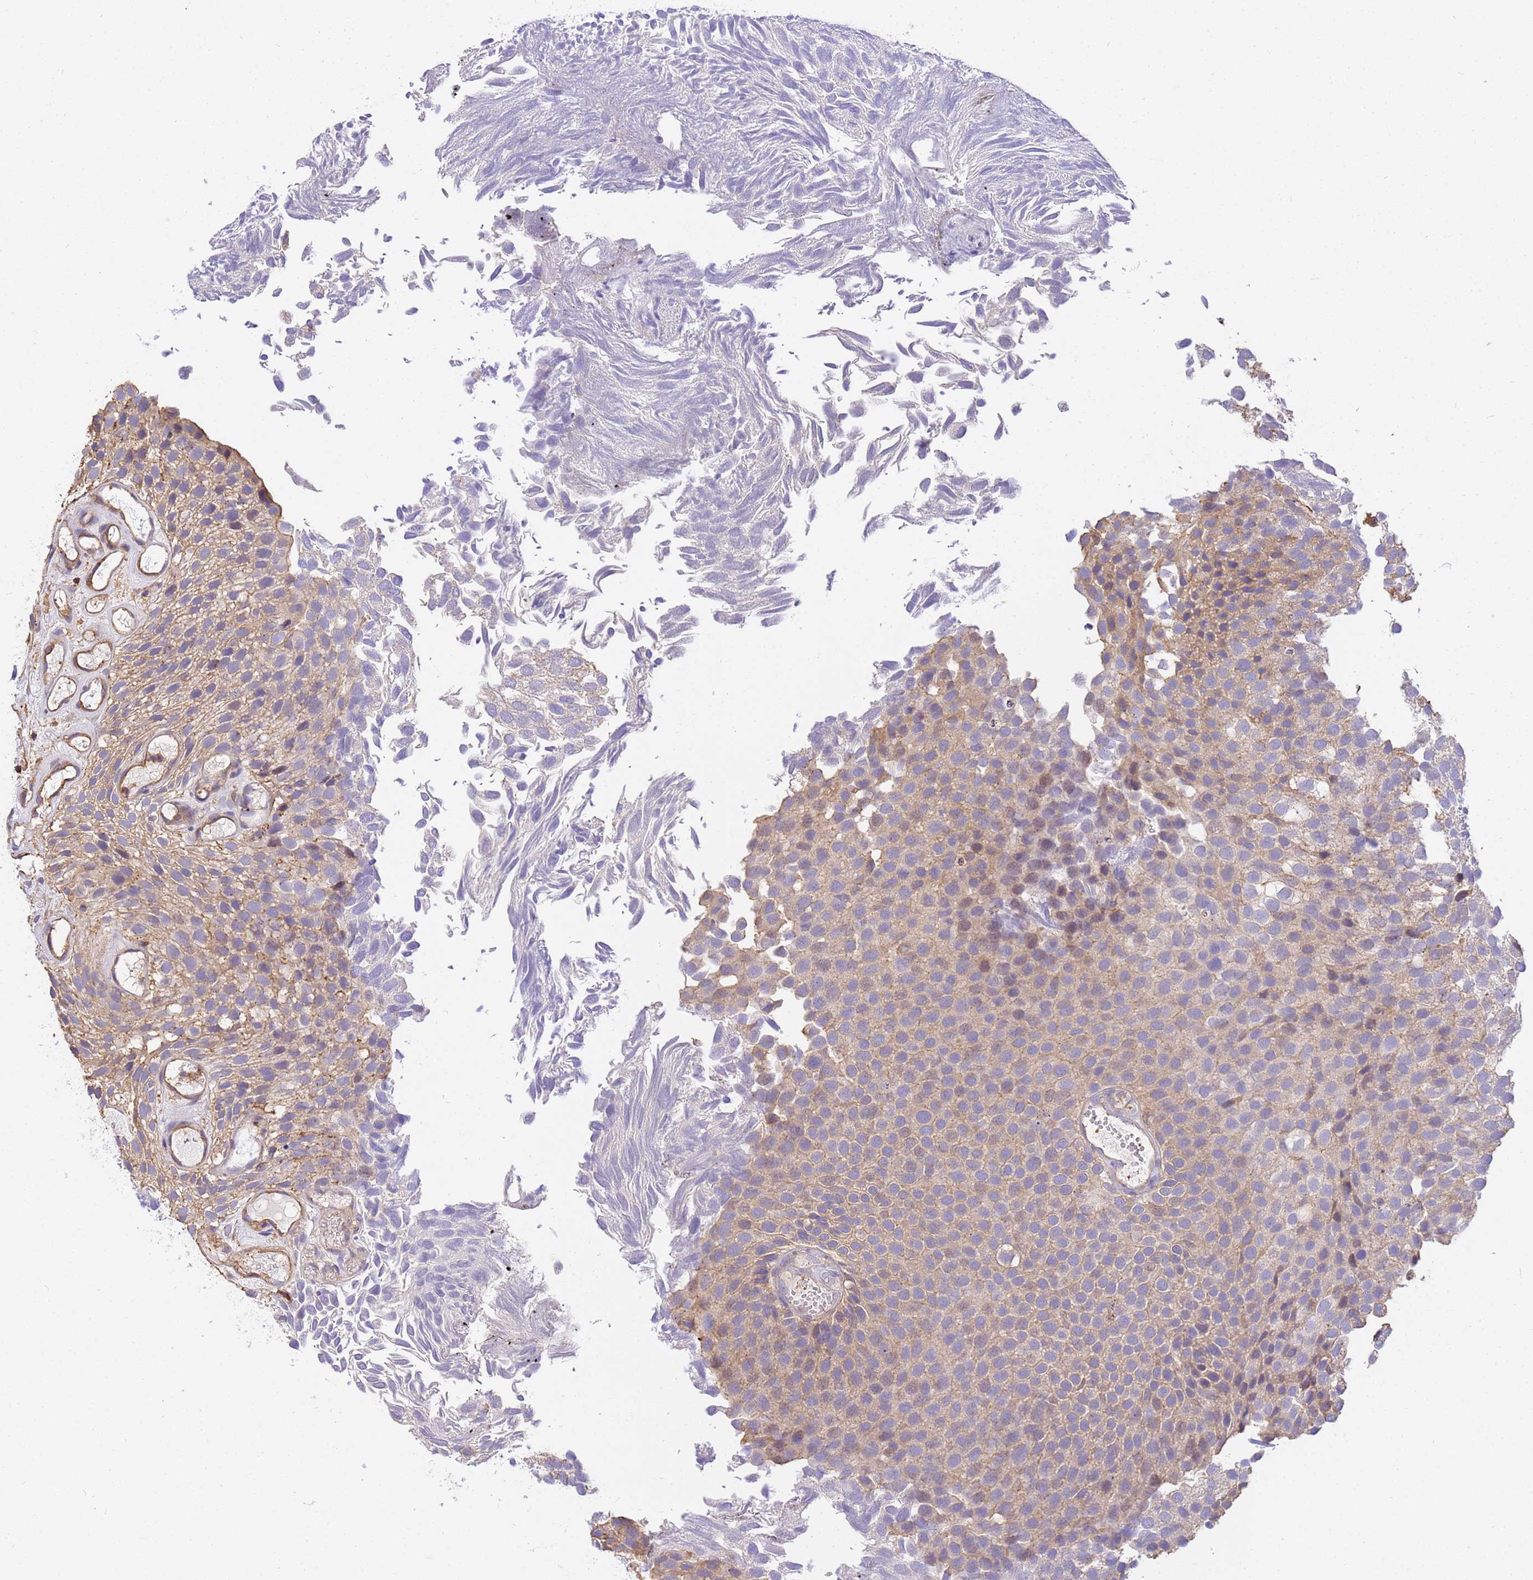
{"staining": {"intensity": "weak", "quantity": "25%-75%", "location": "cytoplasmic/membranous"}, "tissue": "urothelial cancer", "cell_type": "Tumor cells", "image_type": "cancer", "snomed": [{"axis": "morphology", "description": "Urothelial carcinoma, Low grade"}, {"axis": "topography", "description": "Urinary bladder"}], "caption": "High-magnification brightfield microscopy of urothelial cancer stained with DAB (3,3'-diaminobenzidine) (brown) and counterstained with hematoxylin (blue). tumor cells exhibit weak cytoplasmic/membranous positivity is seen in approximately25%-75% of cells.", "gene": "WDR64", "patient": {"sex": "male", "age": 89}}